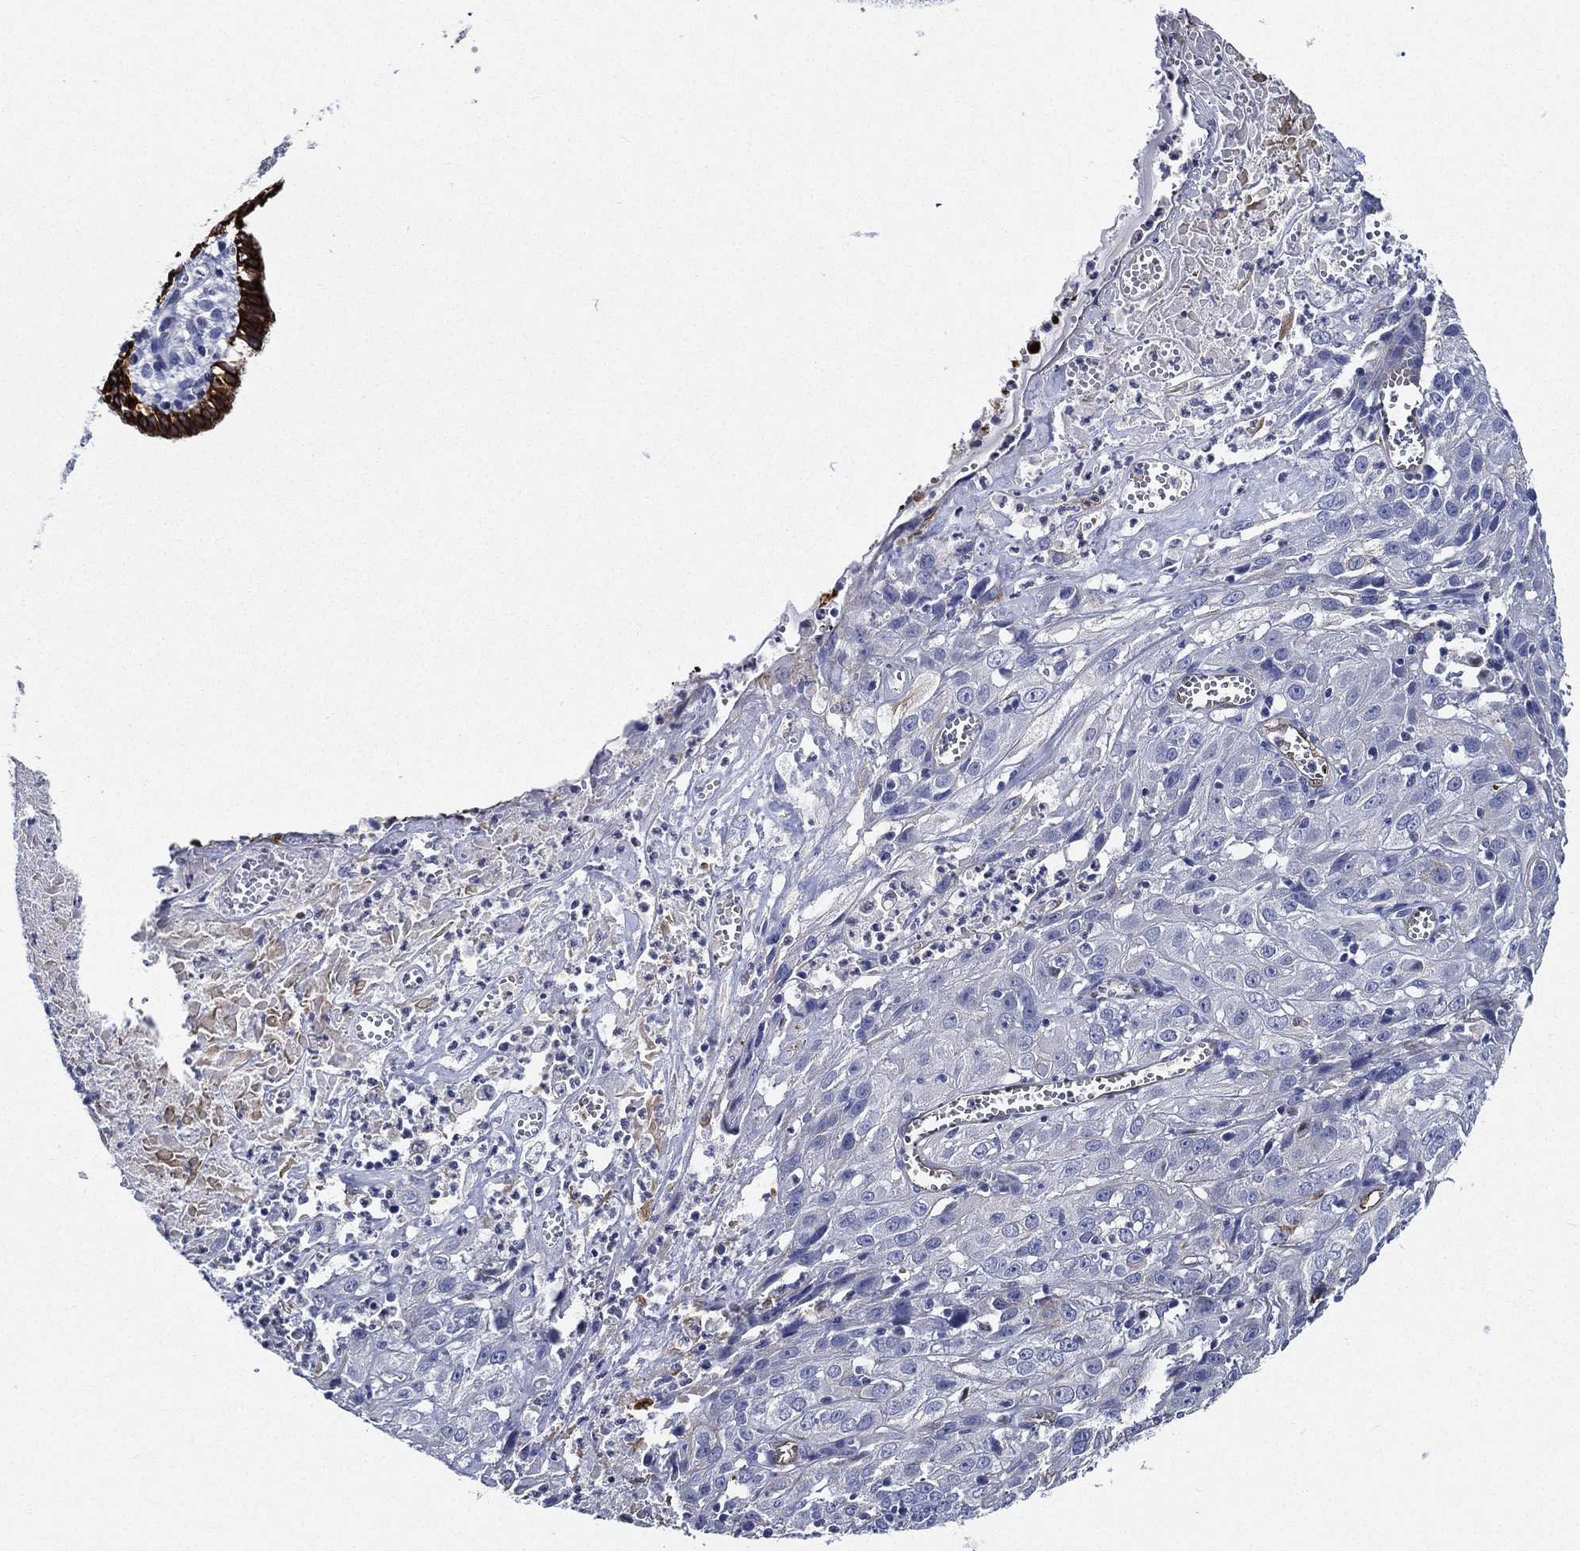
{"staining": {"intensity": "strong", "quantity": "25%-75%", "location": "cytoplasmic/membranous"}, "tissue": "cervical cancer", "cell_type": "Tumor cells", "image_type": "cancer", "snomed": [{"axis": "morphology", "description": "Squamous cell carcinoma, NOS"}, {"axis": "topography", "description": "Cervix"}], "caption": "There is high levels of strong cytoplasmic/membranous staining in tumor cells of cervical cancer, as demonstrated by immunohistochemical staining (brown color).", "gene": "NEDD9", "patient": {"sex": "female", "age": 32}}